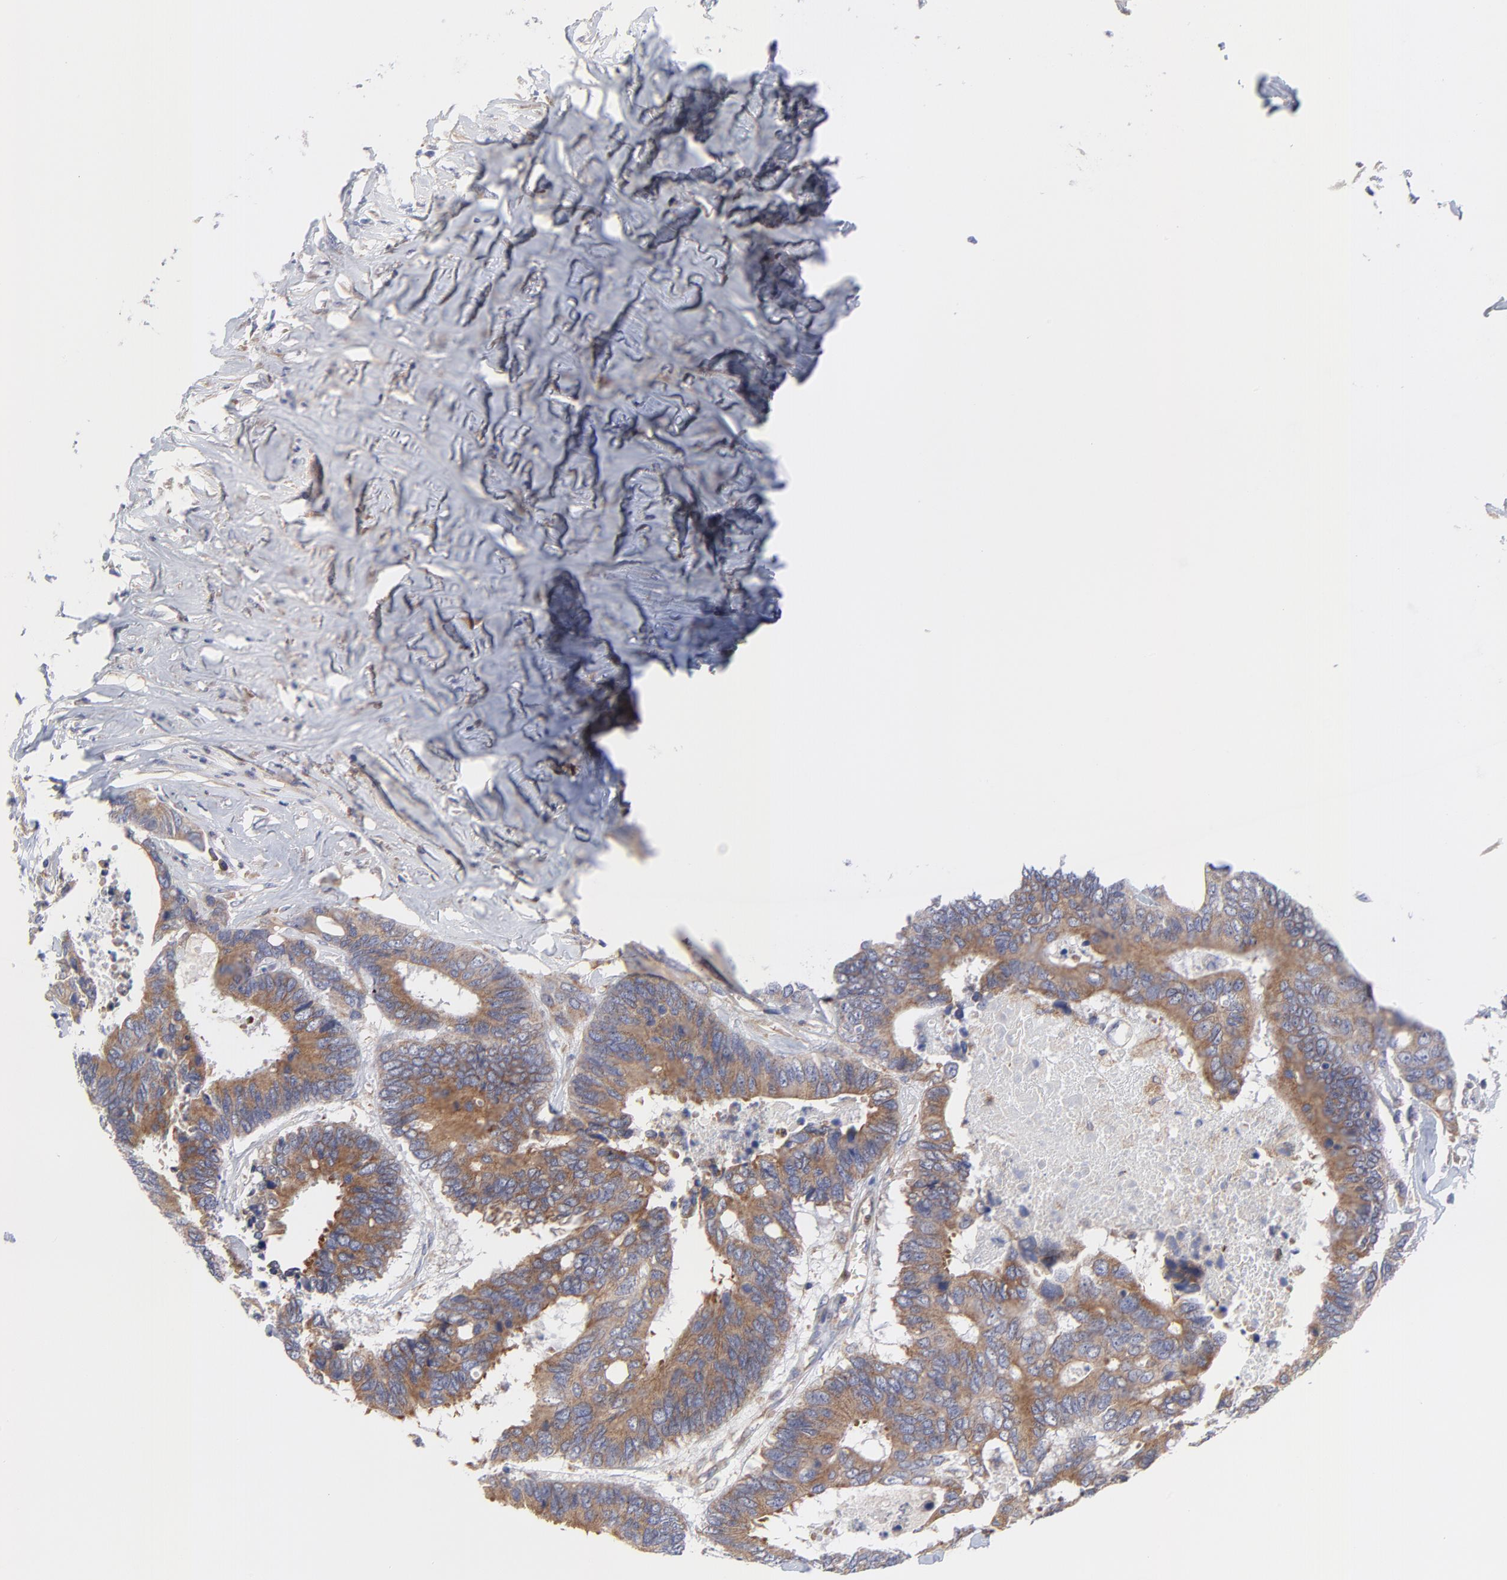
{"staining": {"intensity": "moderate", "quantity": ">75%", "location": "cytoplasmic/membranous"}, "tissue": "colorectal cancer", "cell_type": "Tumor cells", "image_type": "cancer", "snomed": [{"axis": "morphology", "description": "Adenocarcinoma, NOS"}, {"axis": "topography", "description": "Rectum"}], "caption": "Colorectal cancer (adenocarcinoma) stained with DAB (3,3'-diaminobenzidine) immunohistochemistry (IHC) displays medium levels of moderate cytoplasmic/membranous staining in about >75% of tumor cells.", "gene": "MOSPD2", "patient": {"sex": "male", "age": 55}}